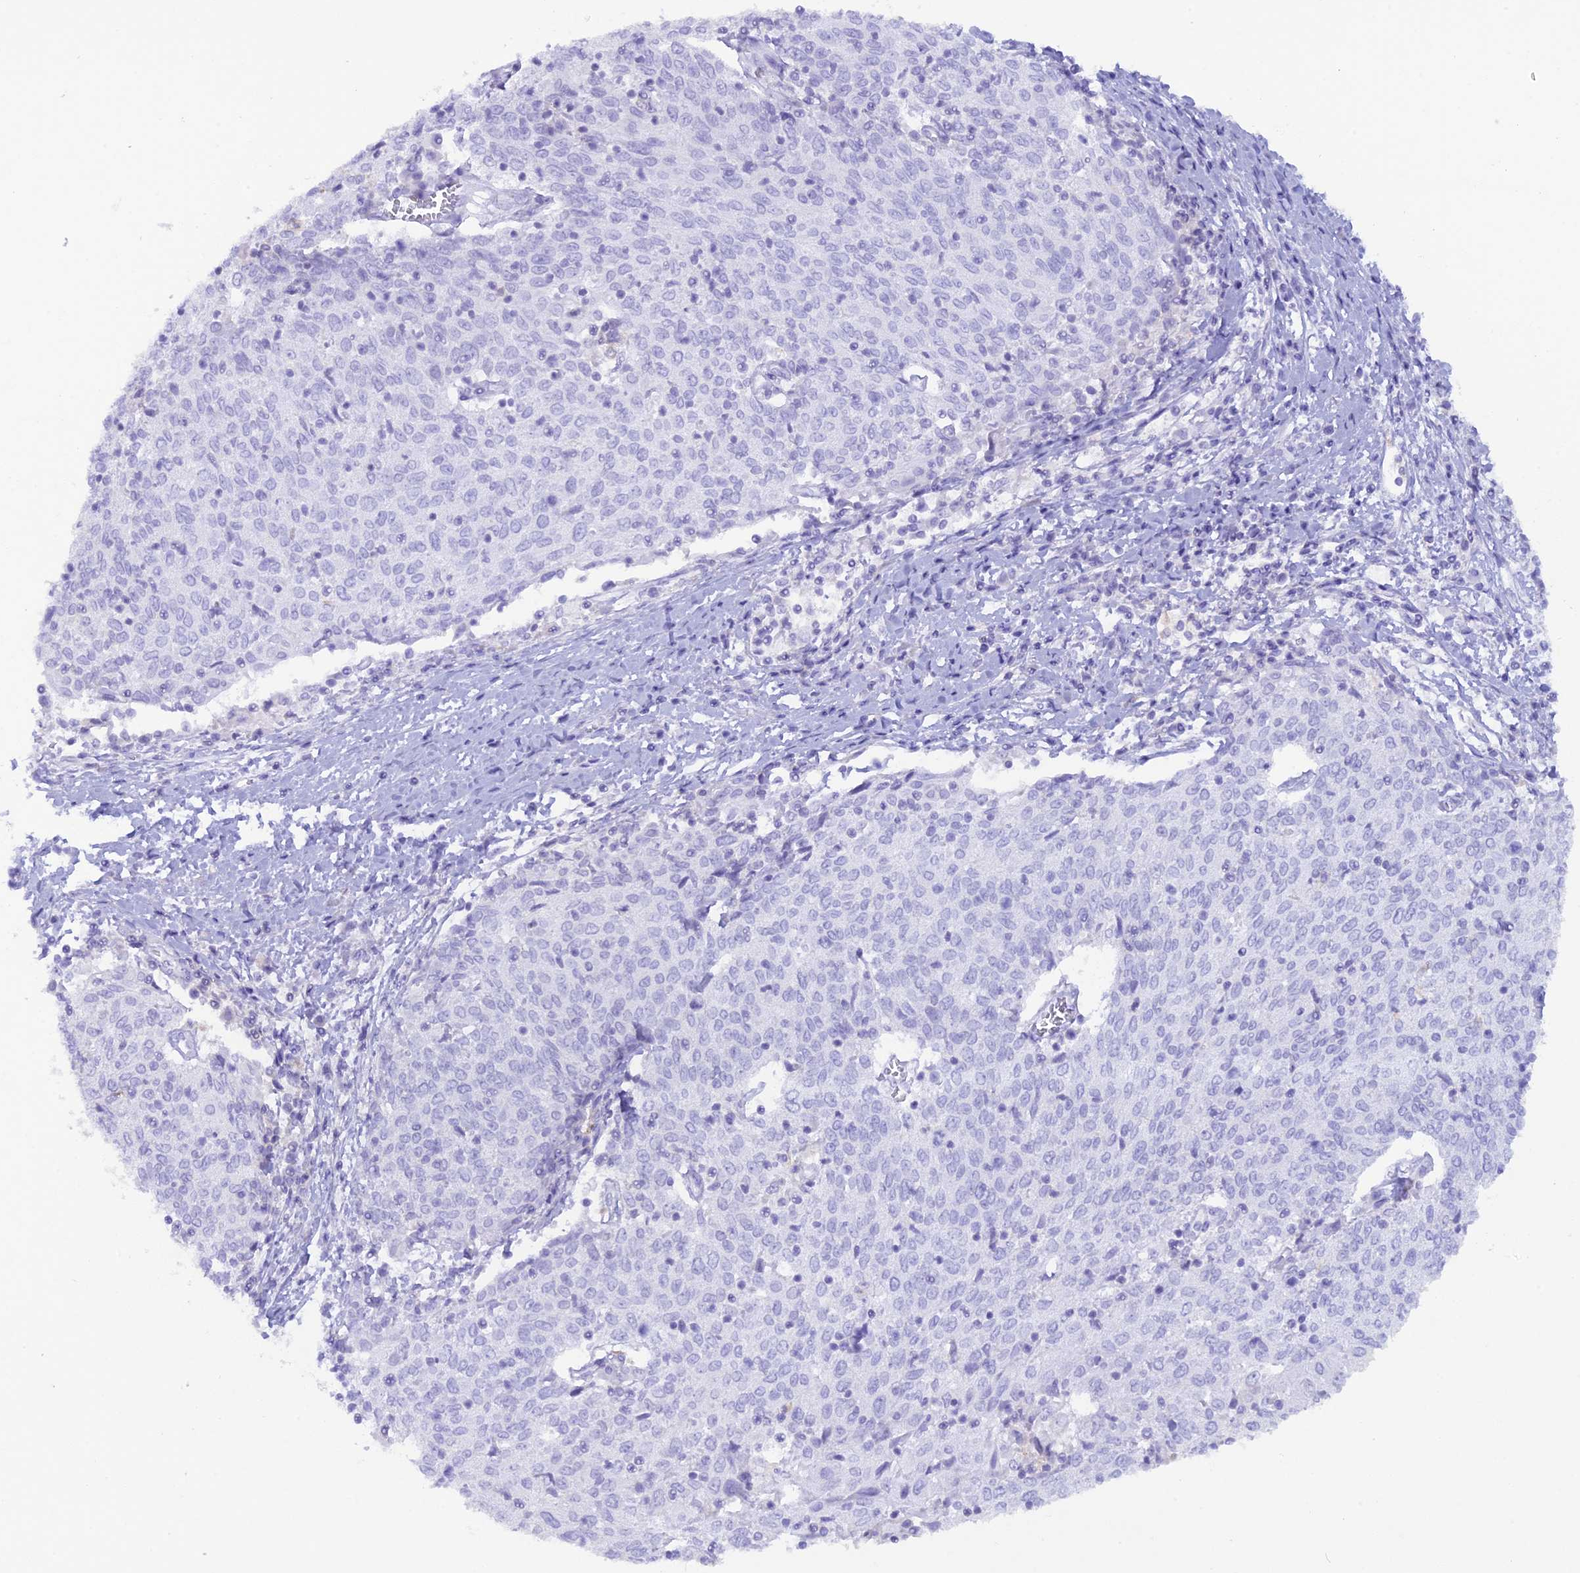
{"staining": {"intensity": "negative", "quantity": "none", "location": "none"}, "tissue": "cervical cancer", "cell_type": "Tumor cells", "image_type": "cancer", "snomed": [{"axis": "morphology", "description": "Squamous cell carcinoma, NOS"}, {"axis": "topography", "description": "Cervix"}], "caption": "Cervical cancer (squamous cell carcinoma) stained for a protein using immunohistochemistry (IHC) demonstrates no expression tumor cells.", "gene": "GLYATL1", "patient": {"sex": "female", "age": 52}}